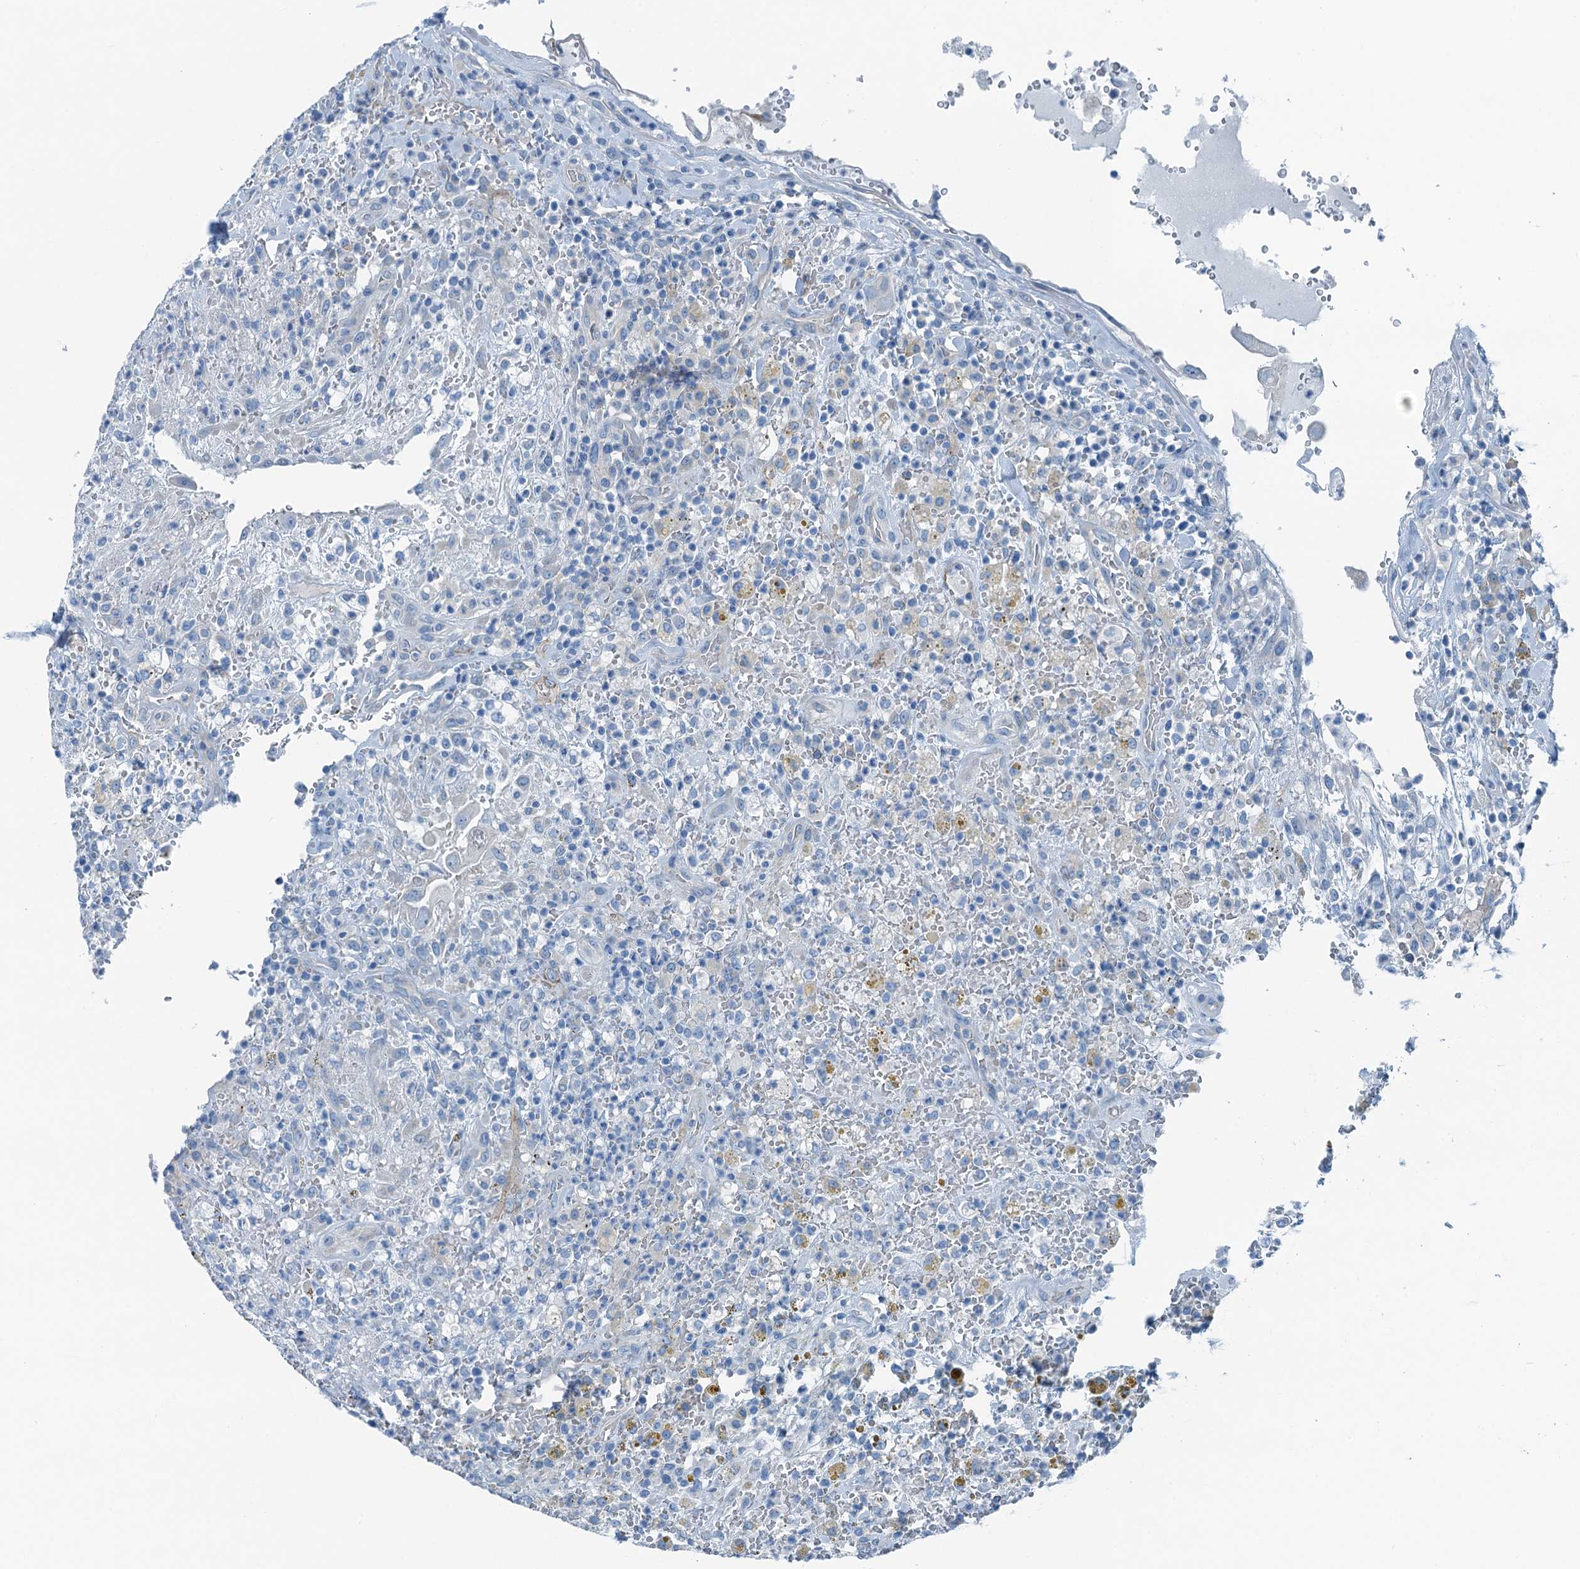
{"staining": {"intensity": "negative", "quantity": "none", "location": "none"}, "tissue": "thyroid cancer", "cell_type": "Tumor cells", "image_type": "cancer", "snomed": [{"axis": "morphology", "description": "Papillary adenocarcinoma, NOS"}, {"axis": "topography", "description": "Thyroid gland"}], "caption": "Thyroid papillary adenocarcinoma was stained to show a protein in brown. There is no significant positivity in tumor cells.", "gene": "TMOD2", "patient": {"sex": "male", "age": 77}}